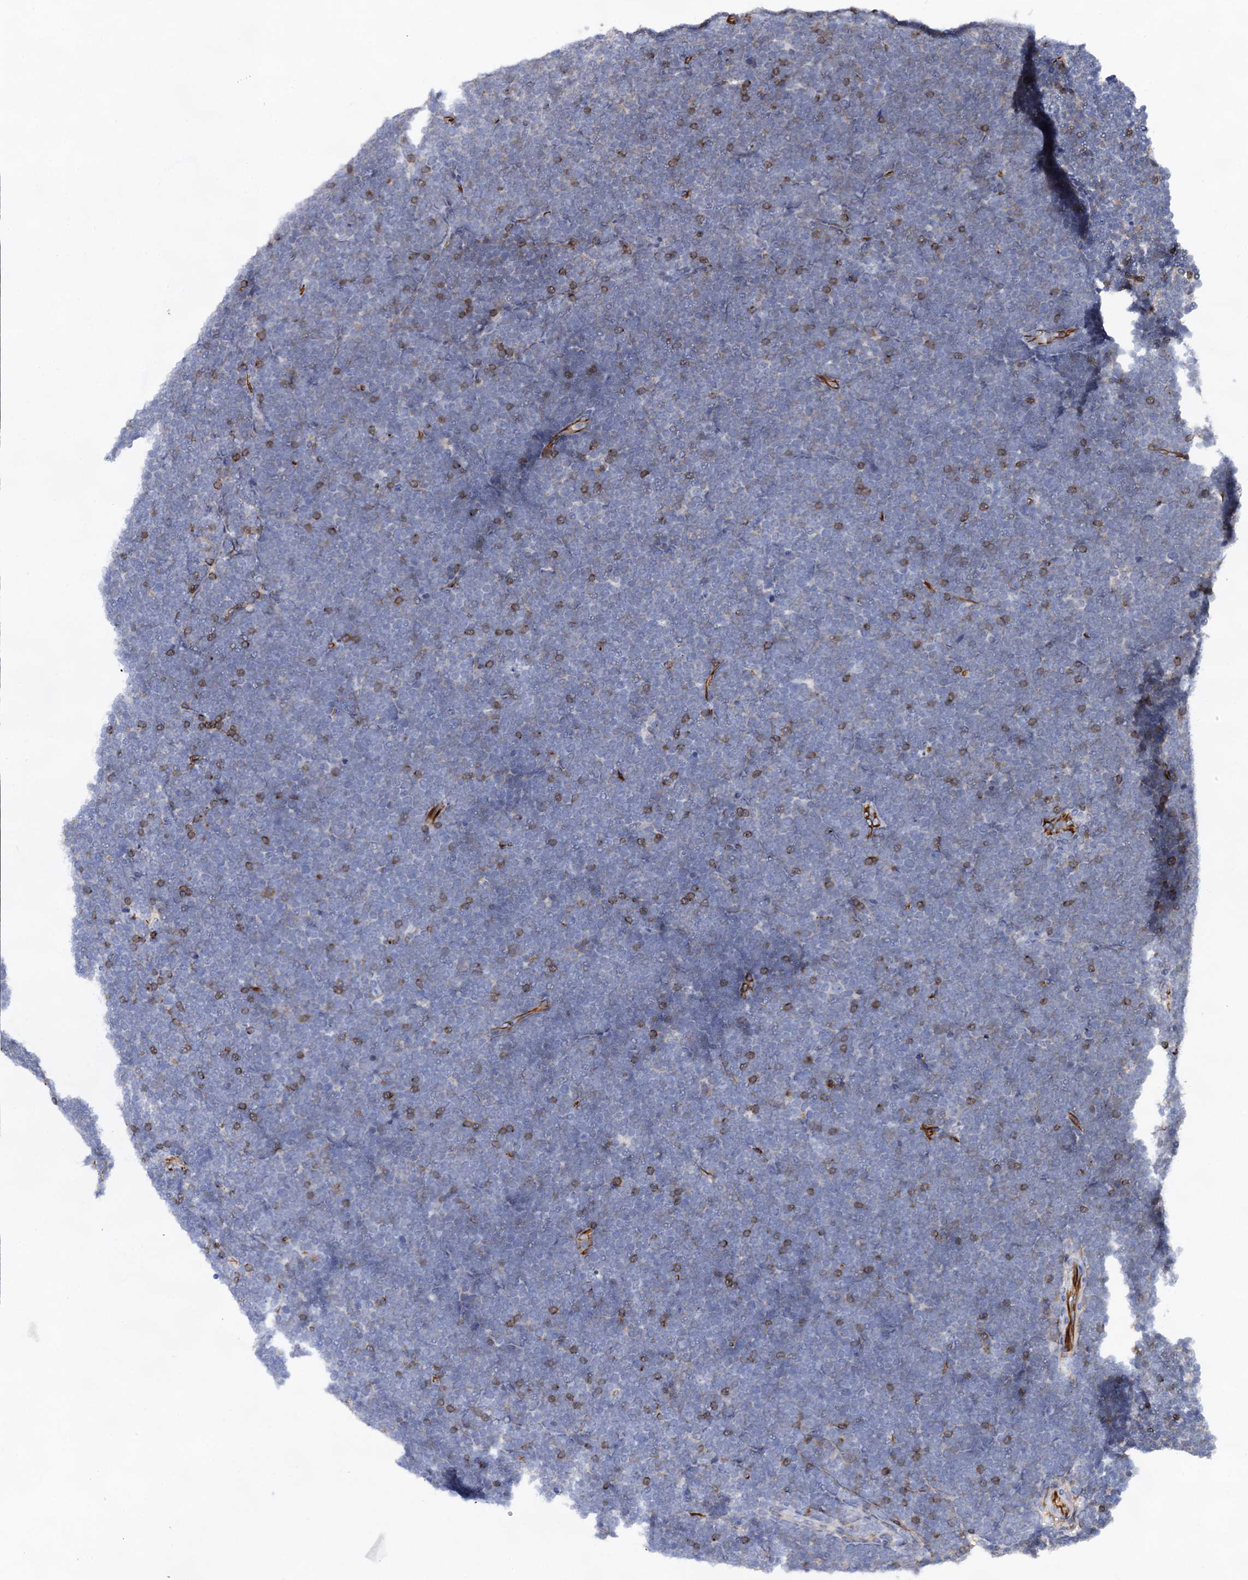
{"staining": {"intensity": "moderate", "quantity": "<25%", "location": "cytoplasmic/membranous"}, "tissue": "lymphoma", "cell_type": "Tumor cells", "image_type": "cancer", "snomed": [{"axis": "morphology", "description": "Malignant lymphoma, non-Hodgkin's type, High grade"}, {"axis": "topography", "description": "Lymph node"}], "caption": "DAB immunohistochemical staining of human lymphoma displays moderate cytoplasmic/membranous protein positivity in about <25% of tumor cells.", "gene": "ABLIM1", "patient": {"sex": "male", "age": 13}}